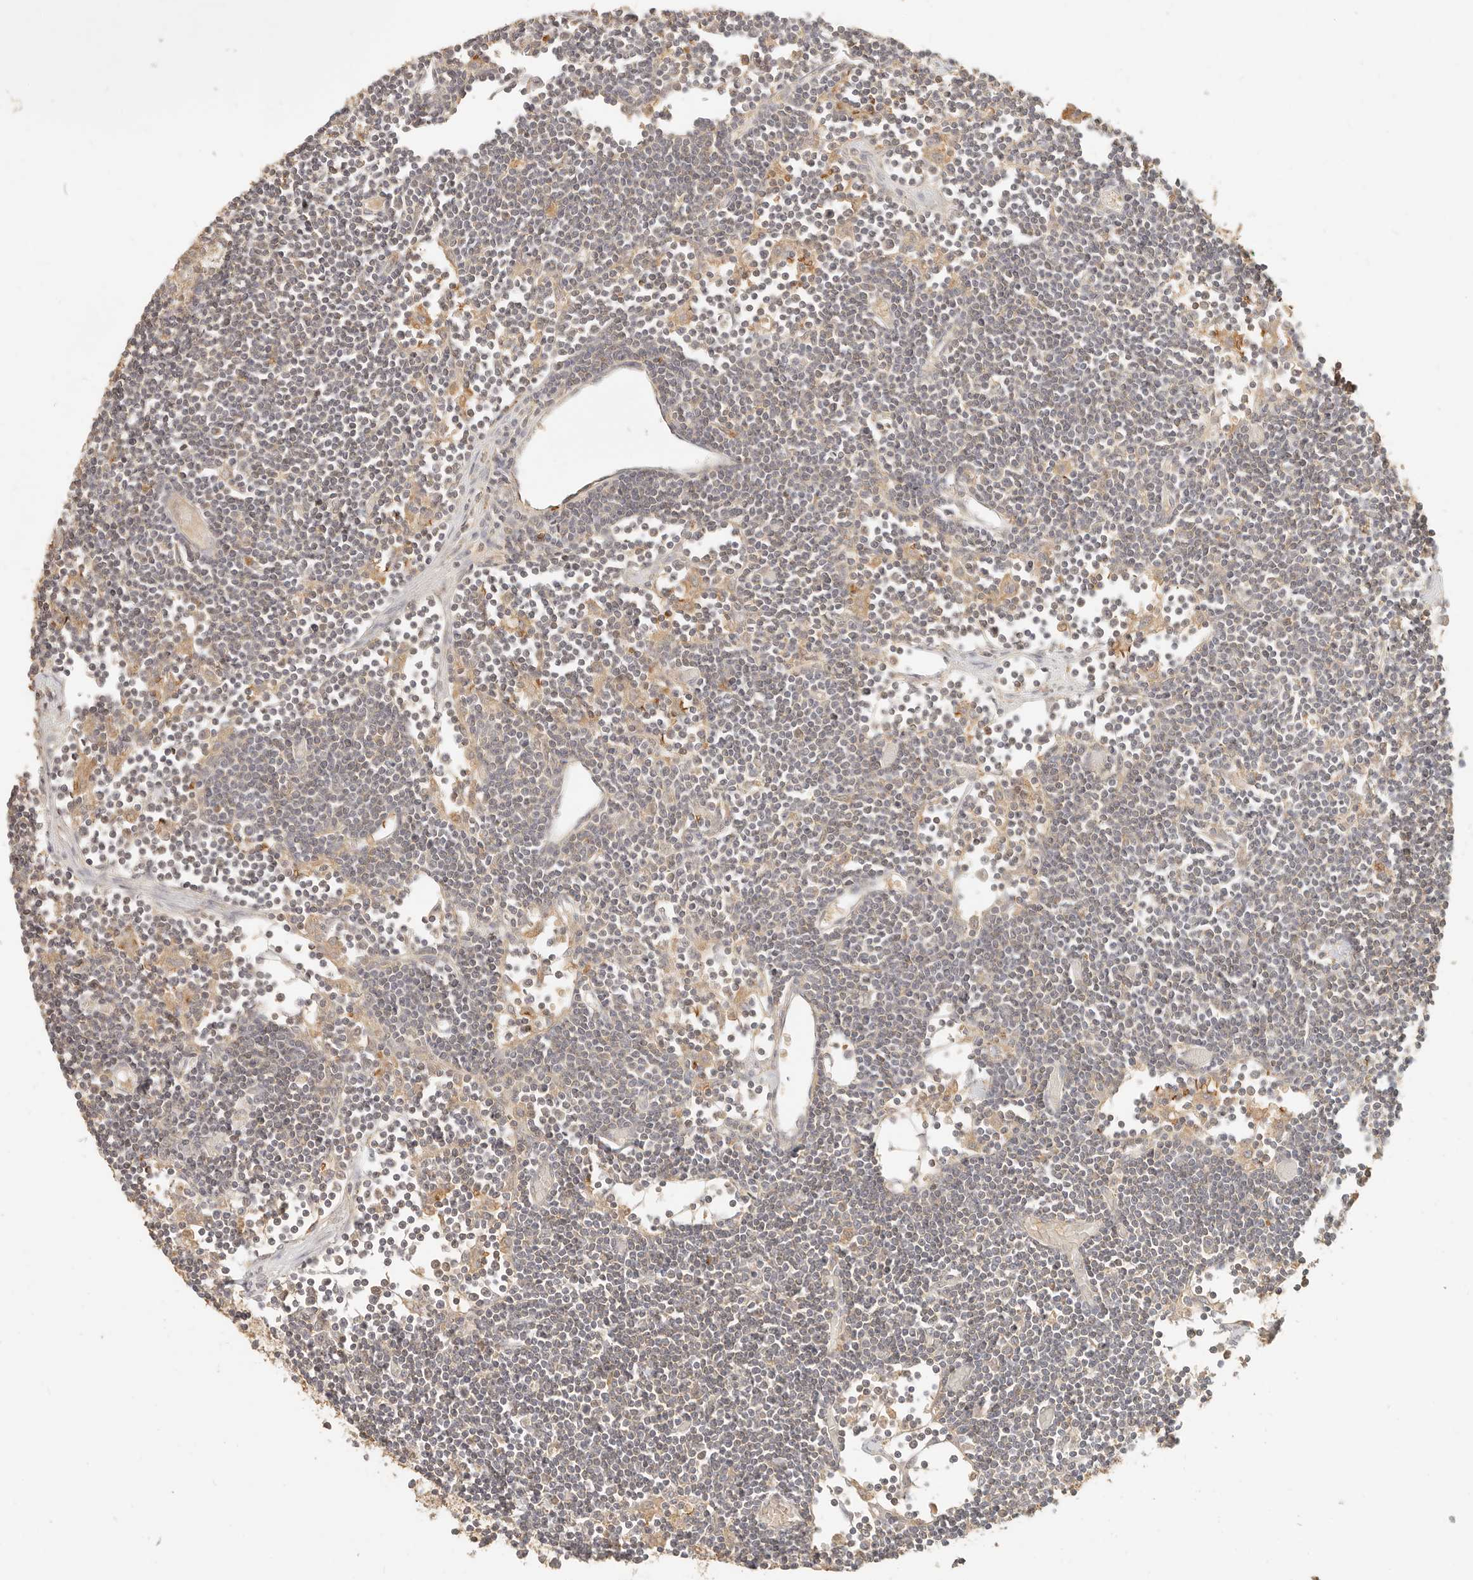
{"staining": {"intensity": "weak", "quantity": ">75%", "location": "cytoplasmic/membranous,nuclear"}, "tissue": "lymph node", "cell_type": "Germinal center cells", "image_type": "normal", "snomed": [{"axis": "morphology", "description": "Normal tissue, NOS"}, {"axis": "topography", "description": "Lymph node"}], "caption": "Immunohistochemical staining of normal human lymph node exhibits >75% levels of weak cytoplasmic/membranous,nuclear protein positivity in about >75% of germinal center cells. Using DAB (3,3'-diaminobenzidine) (brown) and hematoxylin (blue) stains, captured at high magnification using brightfield microscopy.", "gene": "INTS11", "patient": {"sex": "female", "age": 11}}